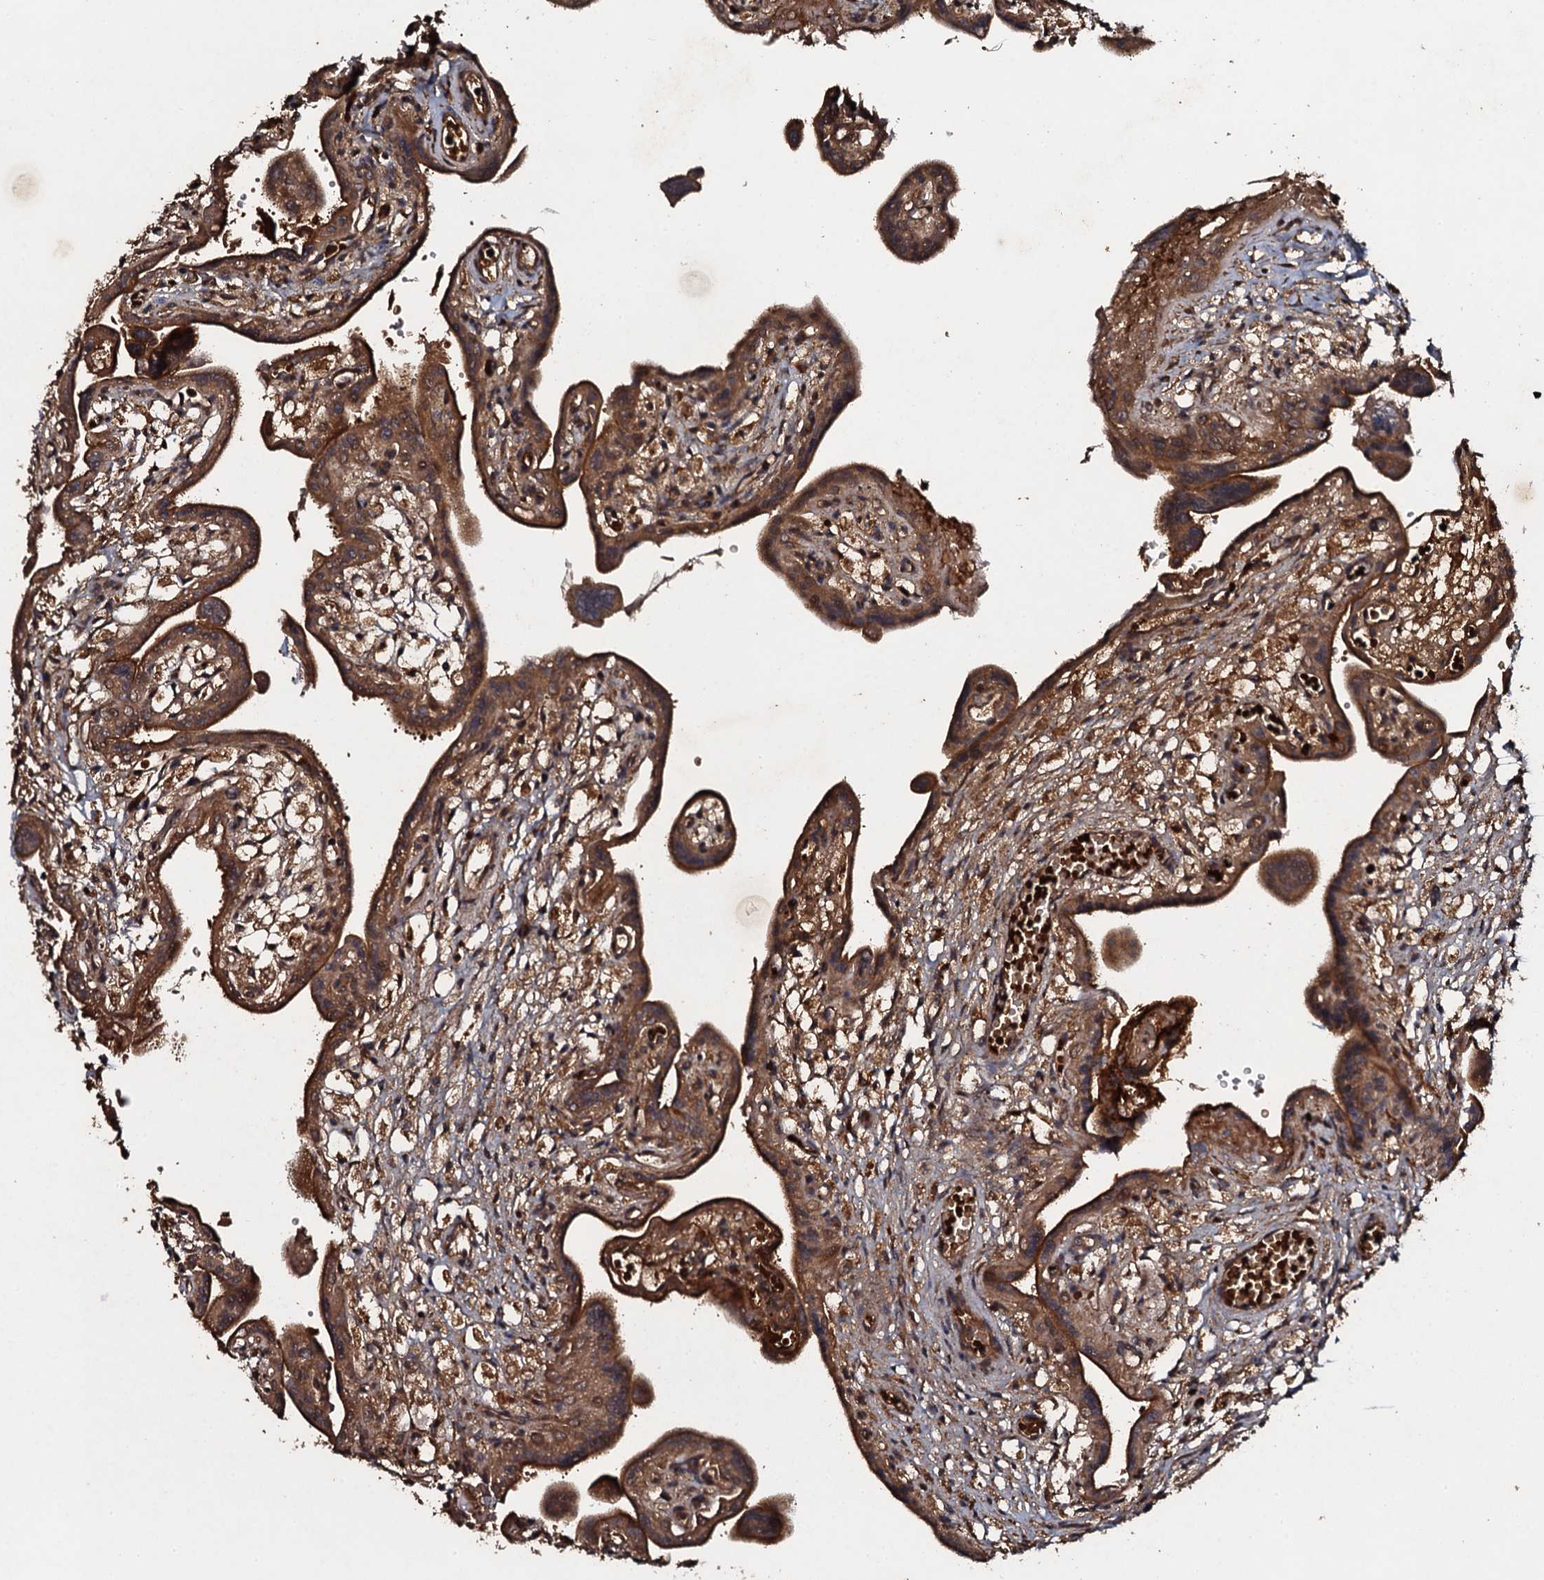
{"staining": {"intensity": "strong", "quantity": ">75%", "location": "cytoplasmic/membranous"}, "tissue": "placenta", "cell_type": "Trophoblastic cells", "image_type": "normal", "snomed": [{"axis": "morphology", "description": "Normal tissue, NOS"}, {"axis": "topography", "description": "Placenta"}], "caption": "Placenta stained with a brown dye displays strong cytoplasmic/membranous positive positivity in about >75% of trophoblastic cells.", "gene": "ADGRG3", "patient": {"sex": "female", "age": 37}}